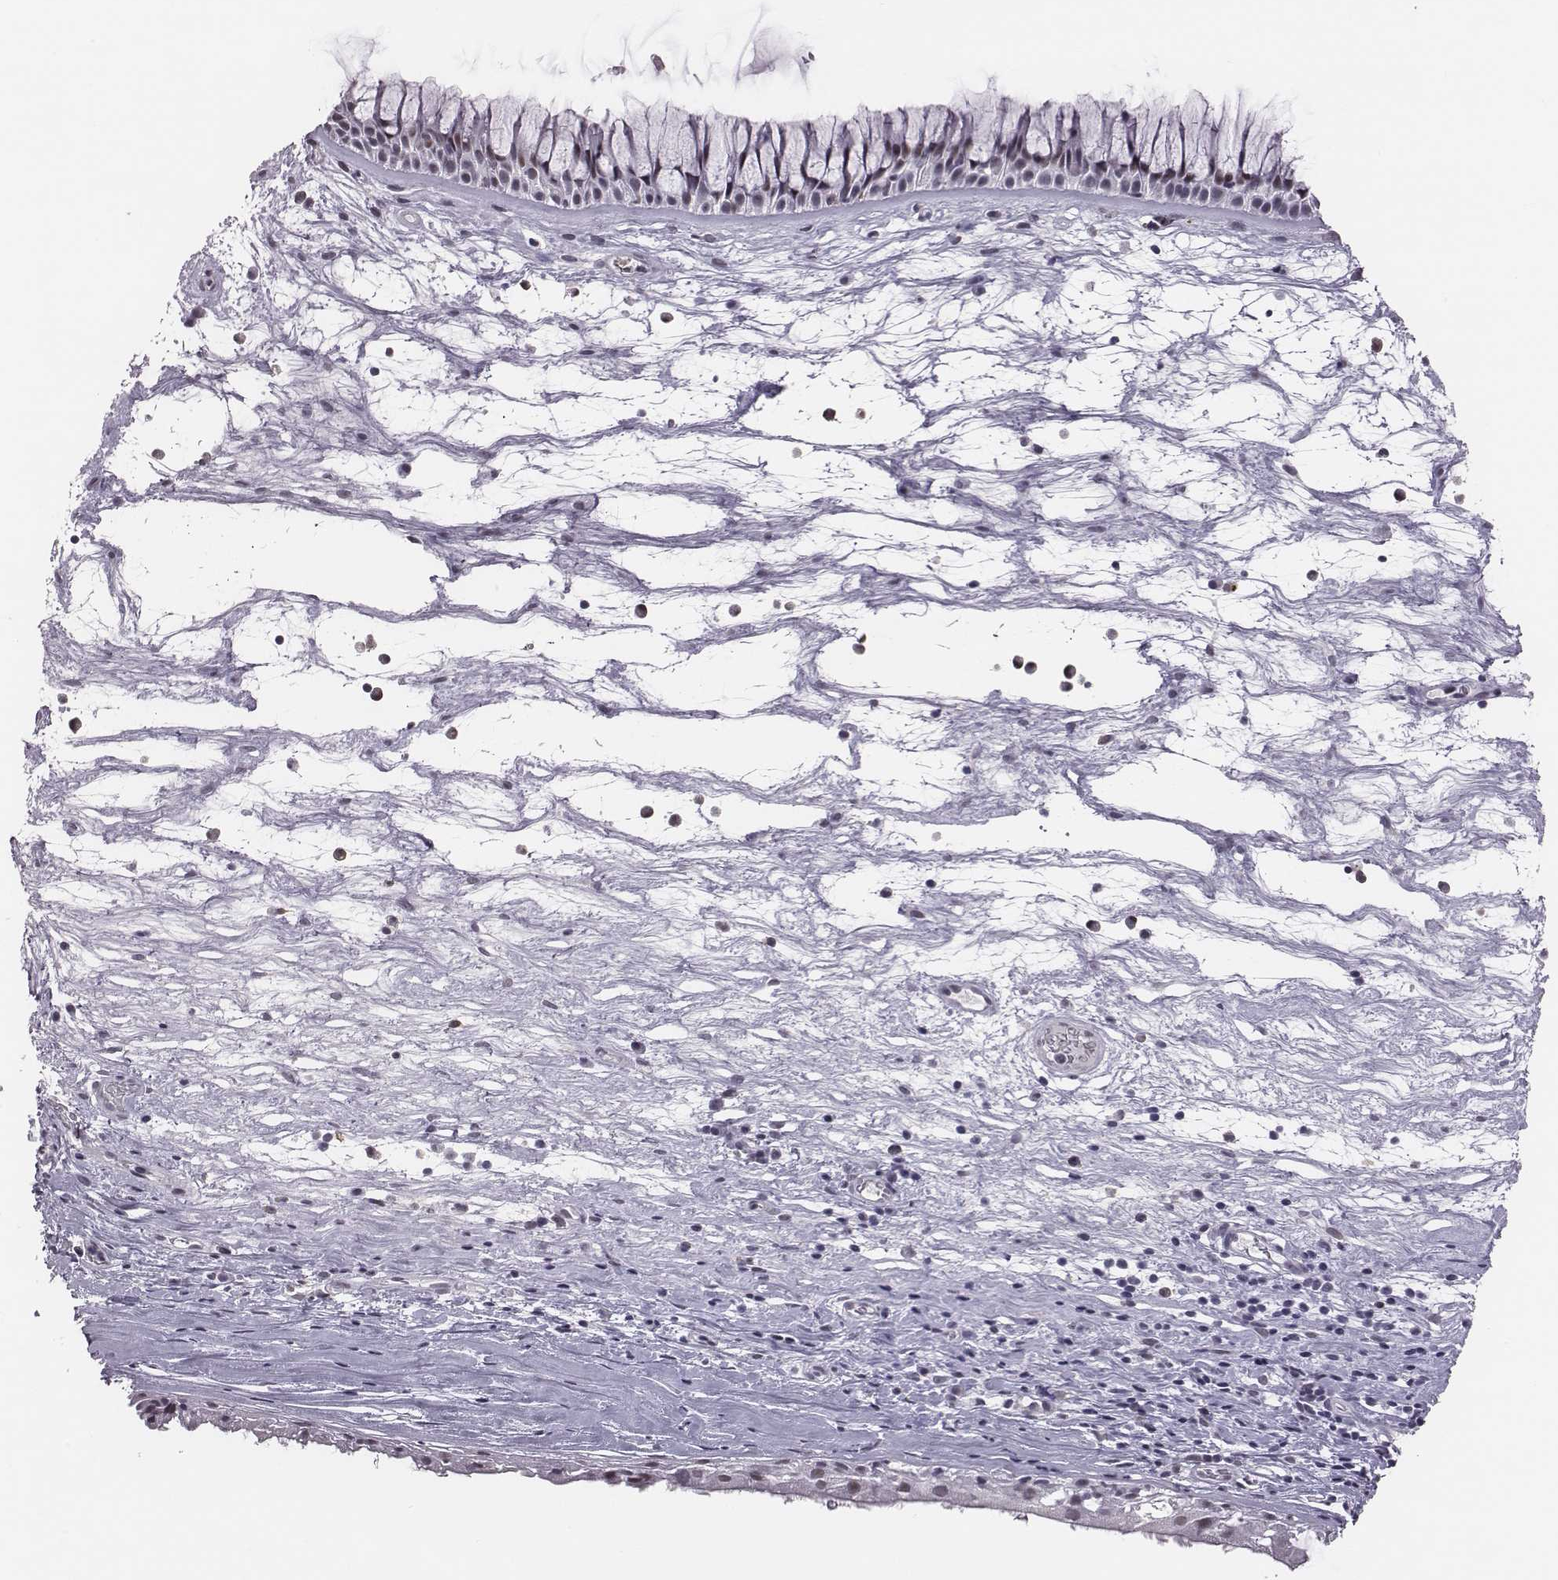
{"staining": {"intensity": "weak", "quantity": "25%-75%", "location": "nuclear"}, "tissue": "nasopharynx", "cell_type": "Respiratory epithelial cells", "image_type": "normal", "snomed": [{"axis": "morphology", "description": "Normal tissue, NOS"}, {"axis": "topography", "description": "Nasopharynx"}], "caption": "Nasopharynx stained with DAB IHC reveals low levels of weak nuclear positivity in about 25%-75% of respiratory epithelial cells.", "gene": "ACOD1", "patient": {"sex": "male", "age": 74}}